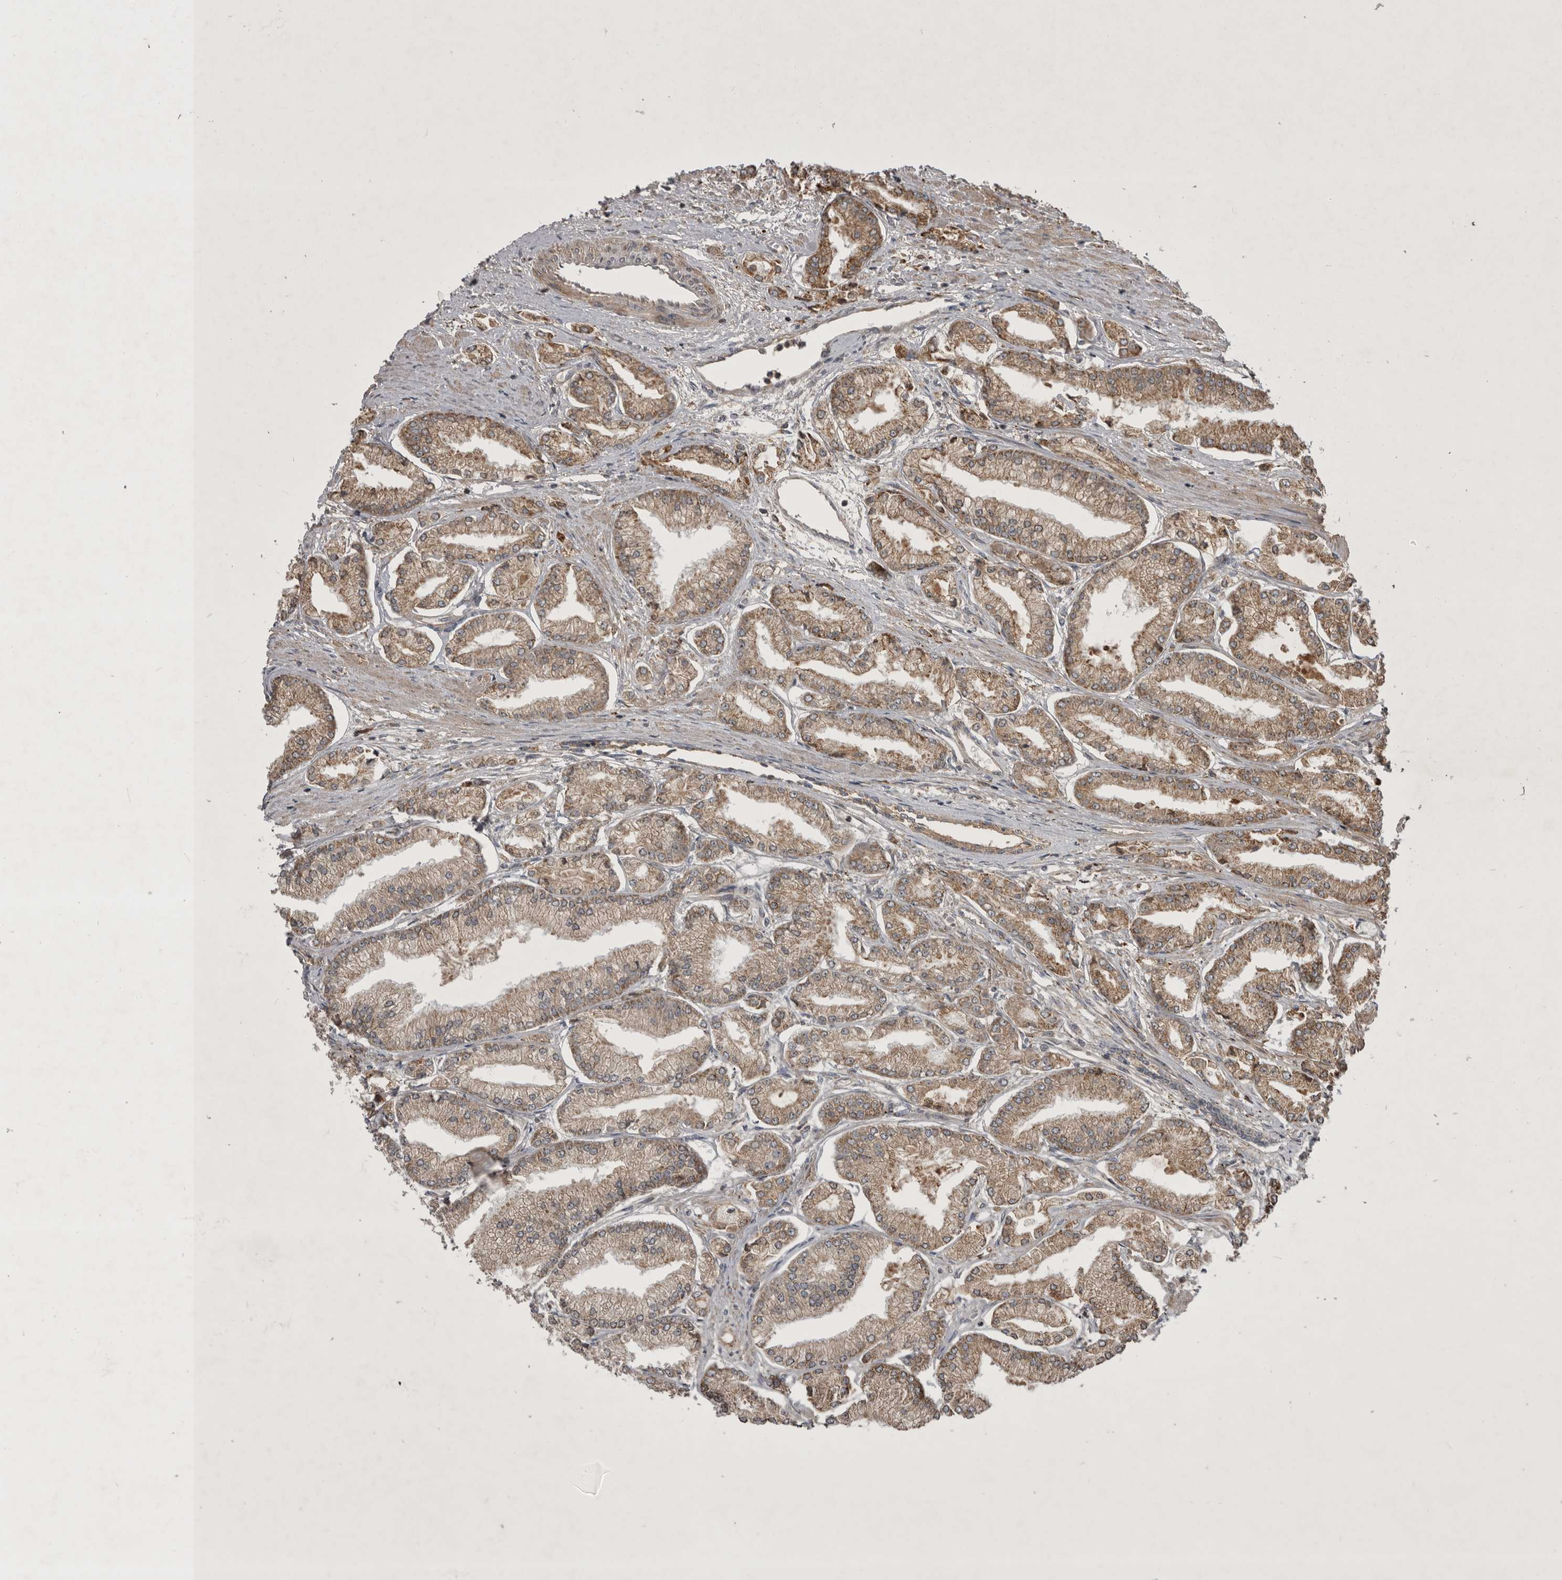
{"staining": {"intensity": "weak", "quantity": ">75%", "location": "cytoplasmic/membranous"}, "tissue": "prostate cancer", "cell_type": "Tumor cells", "image_type": "cancer", "snomed": [{"axis": "morphology", "description": "Adenocarcinoma, Low grade"}, {"axis": "topography", "description": "Prostate"}], "caption": "Immunohistochemistry micrograph of neoplastic tissue: human prostate cancer (low-grade adenocarcinoma) stained using immunohistochemistry exhibits low levels of weak protein expression localized specifically in the cytoplasmic/membranous of tumor cells, appearing as a cytoplasmic/membranous brown color.", "gene": "RAB3GAP2", "patient": {"sex": "male", "age": 52}}